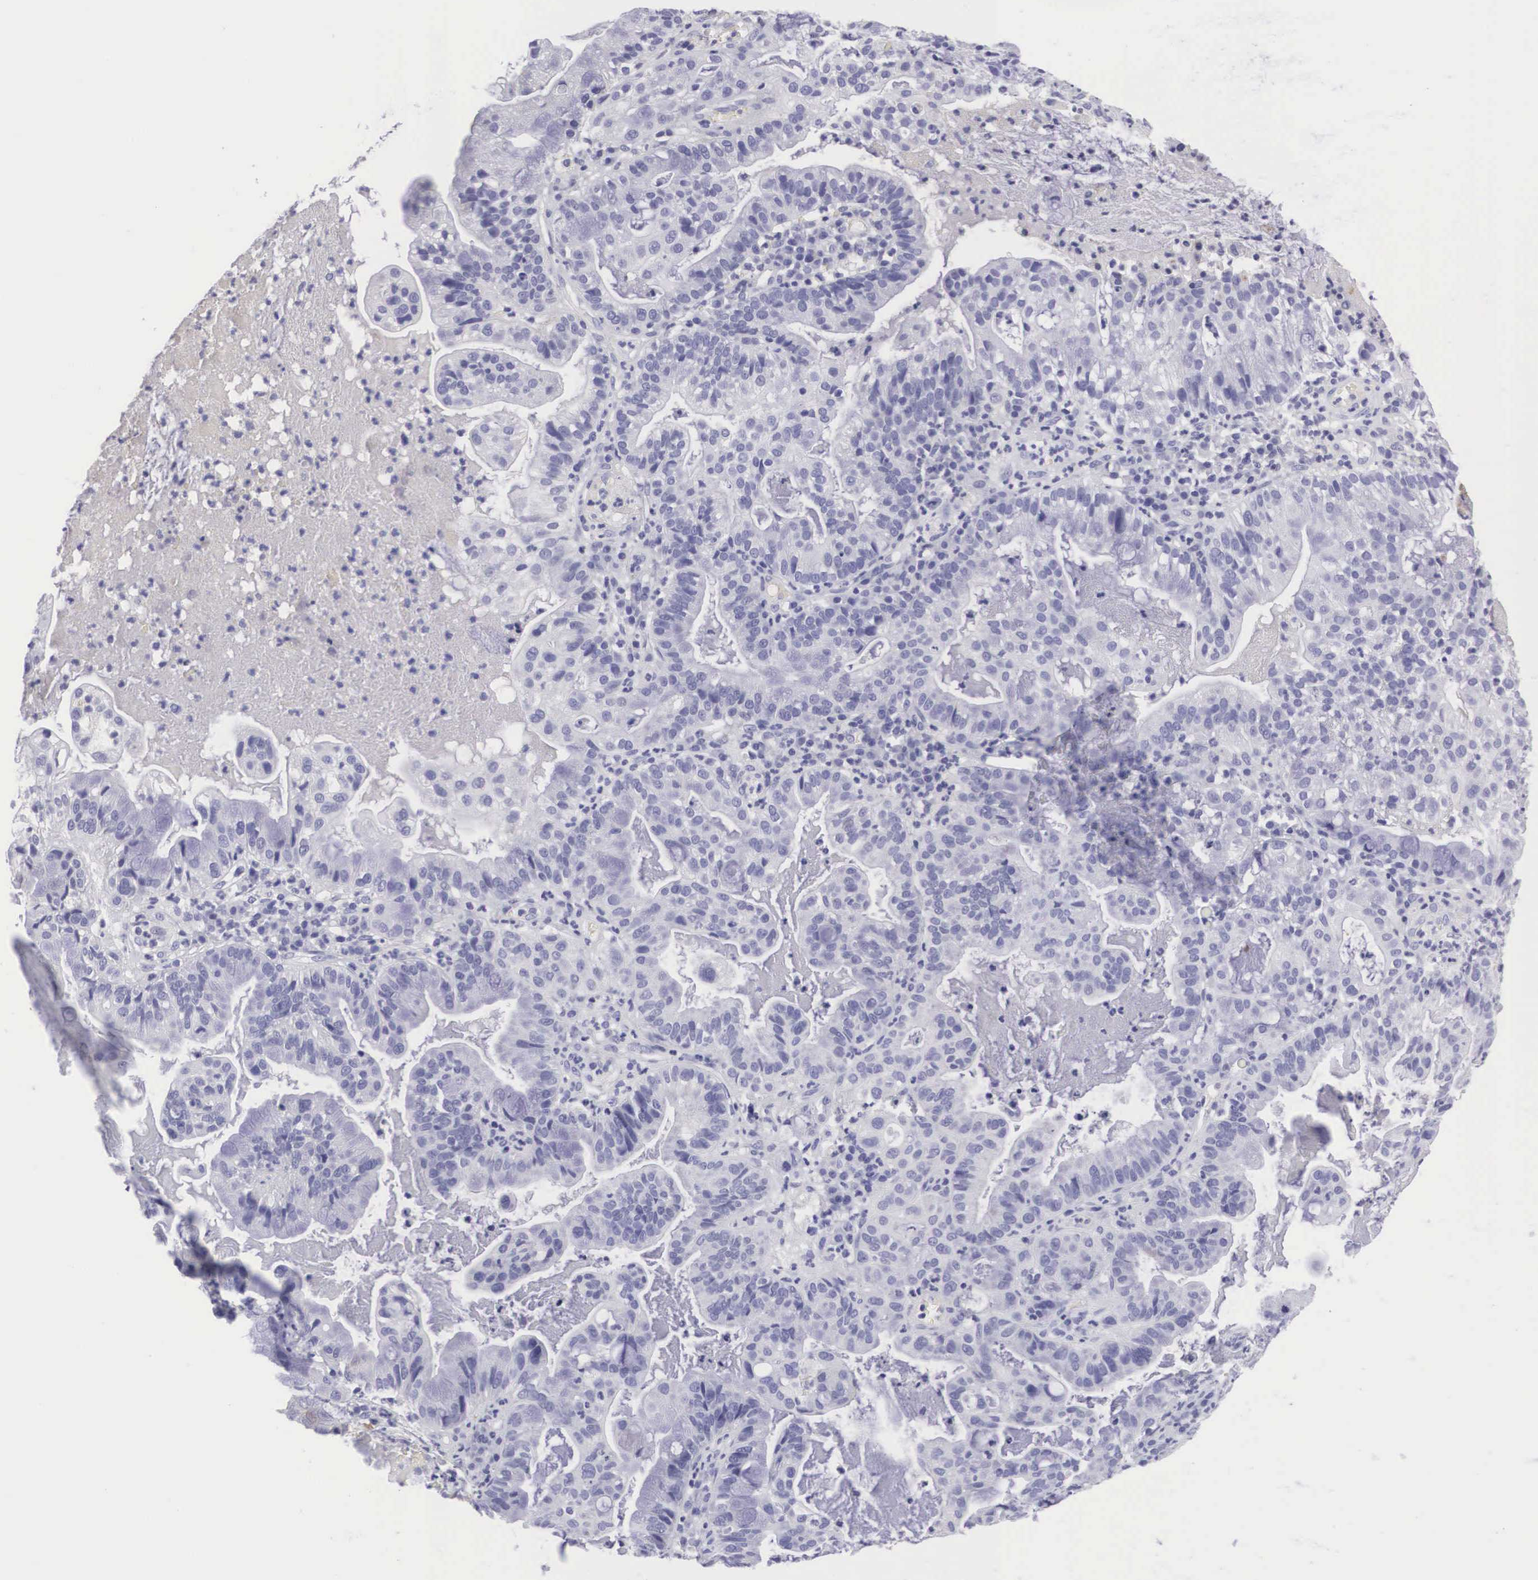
{"staining": {"intensity": "negative", "quantity": "none", "location": "none"}, "tissue": "cervical cancer", "cell_type": "Tumor cells", "image_type": "cancer", "snomed": [{"axis": "morphology", "description": "Adenocarcinoma, NOS"}, {"axis": "topography", "description": "Cervix"}], "caption": "DAB (3,3'-diaminobenzidine) immunohistochemical staining of cervical cancer (adenocarcinoma) reveals no significant expression in tumor cells.", "gene": "CLU", "patient": {"sex": "female", "age": 41}}